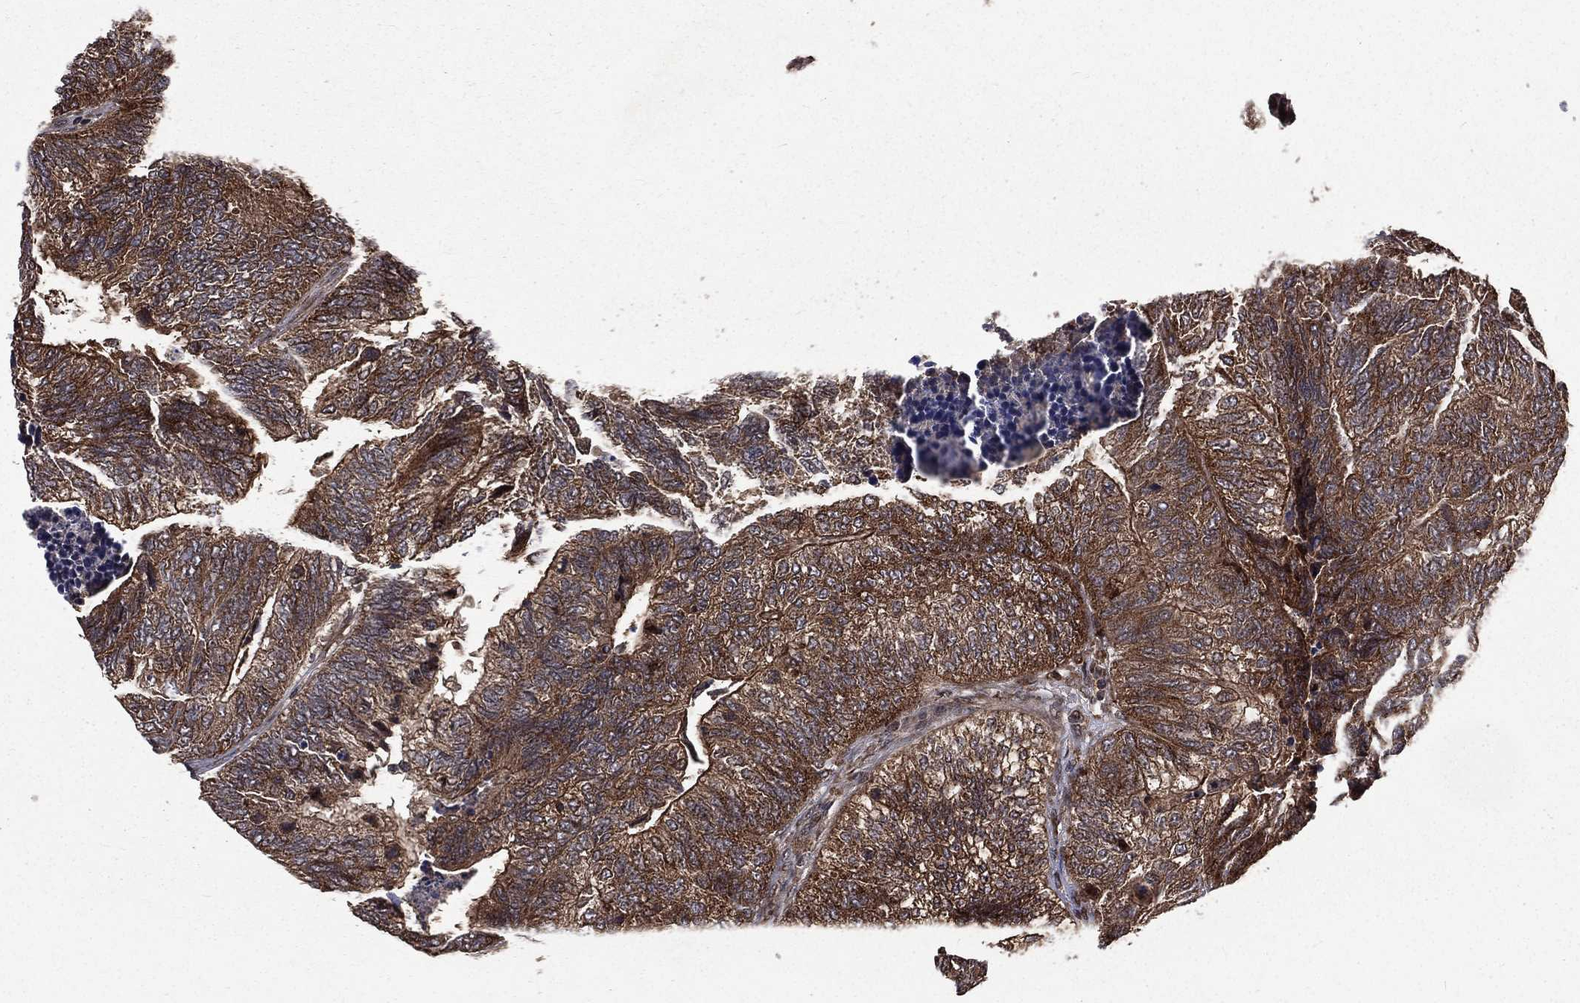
{"staining": {"intensity": "moderate", "quantity": ">75%", "location": "cytoplasmic/membranous"}, "tissue": "colorectal cancer", "cell_type": "Tumor cells", "image_type": "cancer", "snomed": [{"axis": "morphology", "description": "Adenocarcinoma, NOS"}, {"axis": "topography", "description": "Colon"}], "caption": "Protein staining demonstrates moderate cytoplasmic/membranous positivity in about >75% of tumor cells in adenocarcinoma (colorectal). The protein of interest is stained brown, and the nuclei are stained in blue (DAB (3,3'-diaminobenzidine) IHC with brightfield microscopy, high magnification).", "gene": "LENG8", "patient": {"sex": "female", "age": 67}}